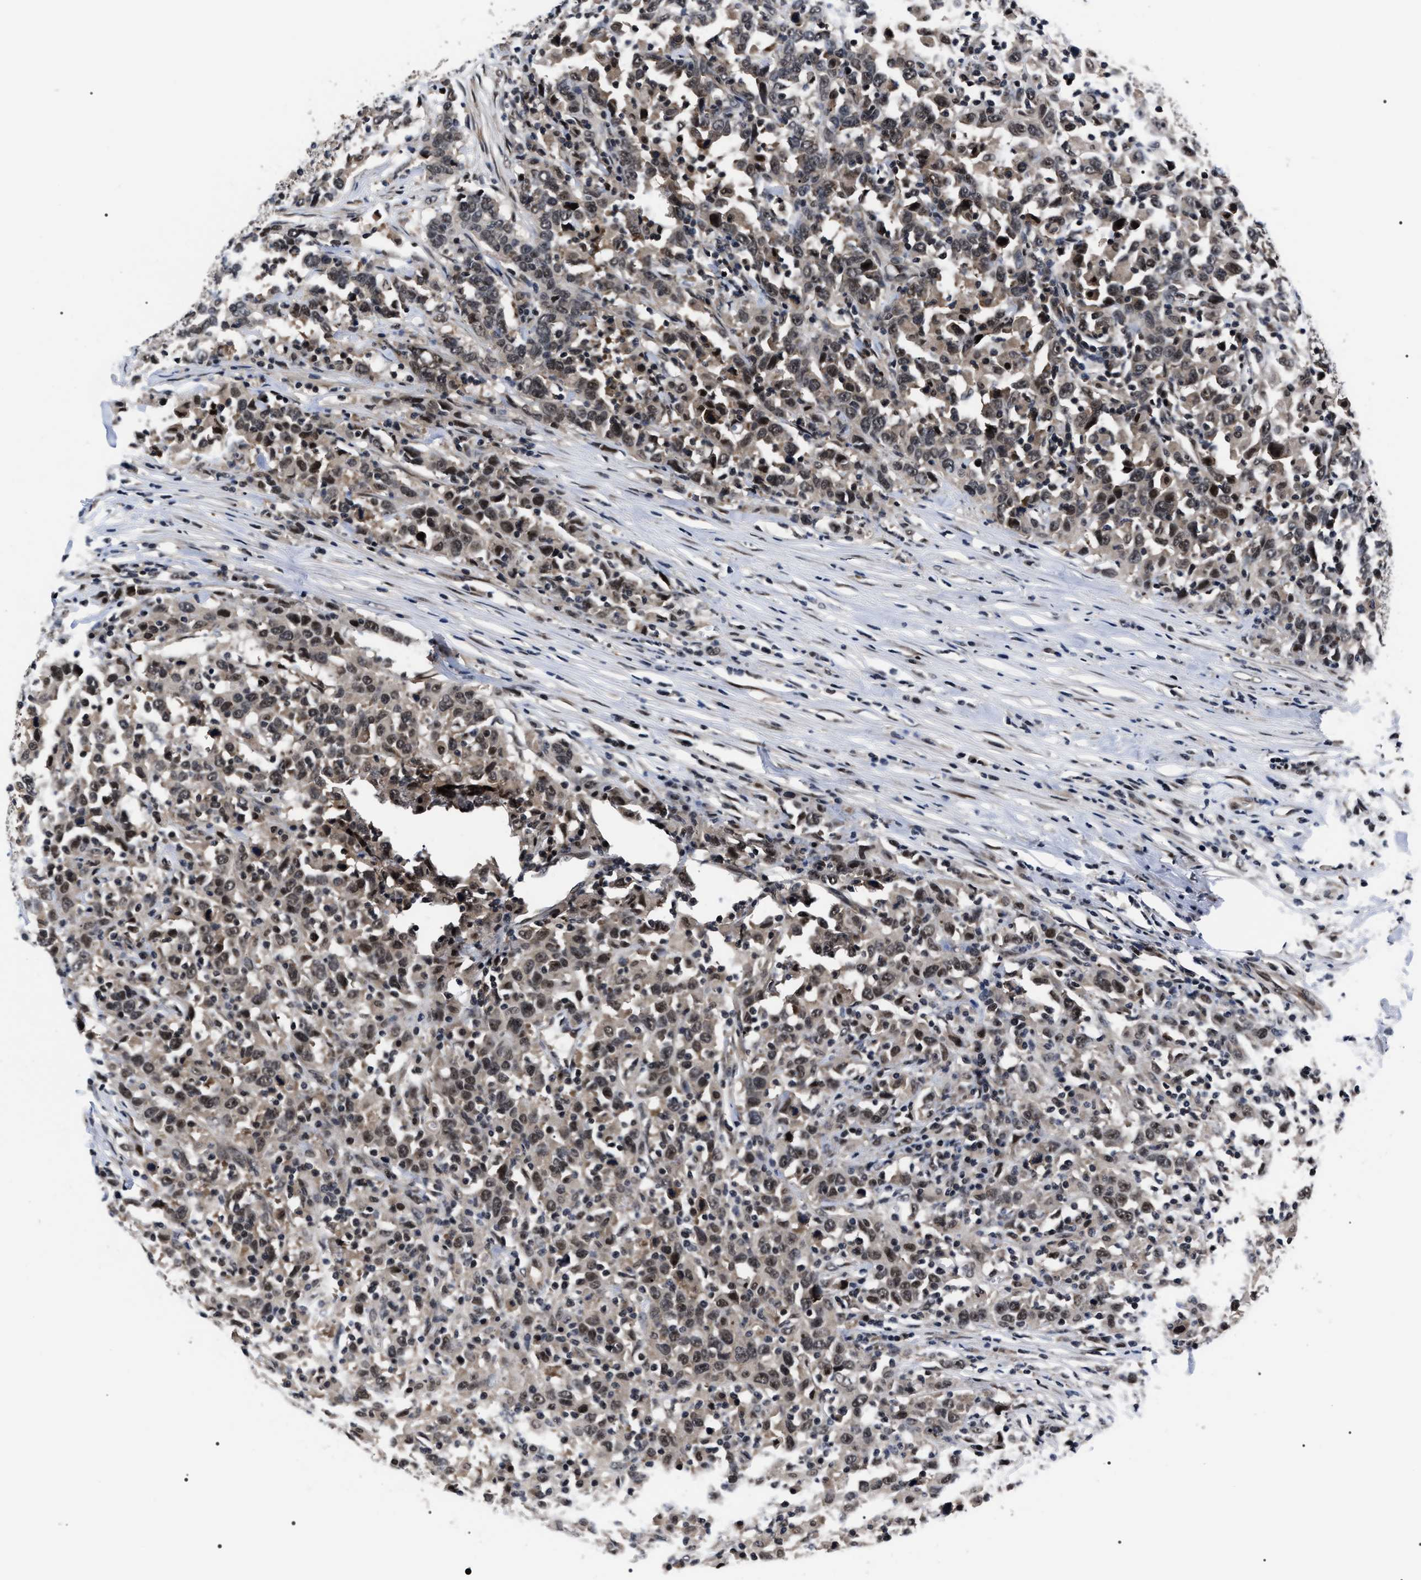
{"staining": {"intensity": "weak", "quantity": "25%-75%", "location": "cytoplasmic/membranous,nuclear"}, "tissue": "urothelial cancer", "cell_type": "Tumor cells", "image_type": "cancer", "snomed": [{"axis": "morphology", "description": "Urothelial carcinoma, High grade"}, {"axis": "topography", "description": "Urinary bladder"}], "caption": "DAB immunohistochemical staining of urothelial cancer displays weak cytoplasmic/membranous and nuclear protein positivity in approximately 25%-75% of tumor cells.", "gene": "CSNK2A1", "patient": {"sex": "male", "age": 61}}